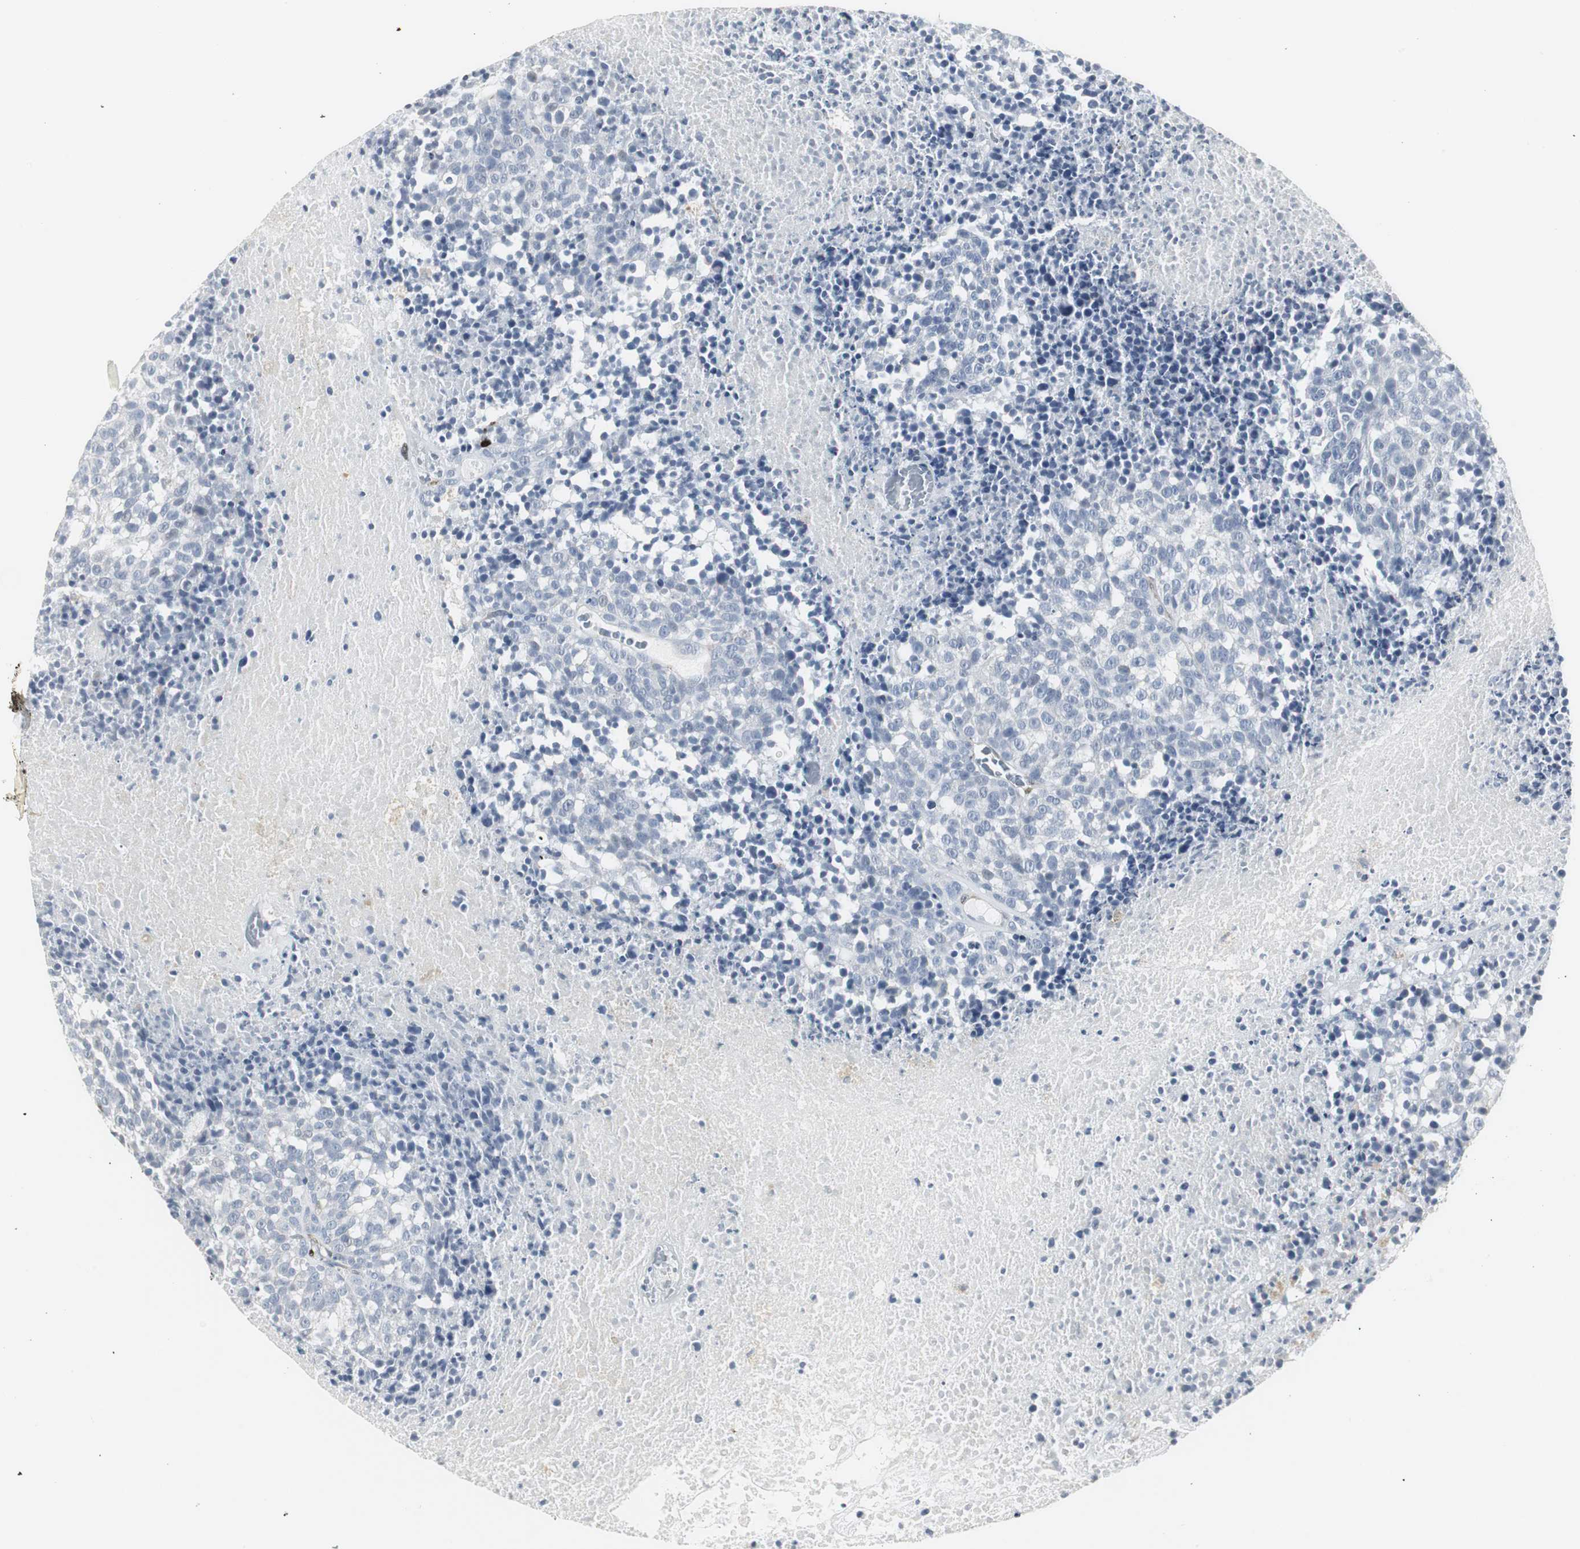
{"staining": {"intensity": "negative", "quantity": "none", "location": "none"}, "tissue": "melanoma", "cell_type": "Tumor cells", "image_type": "cancer", "snomed": [{"axis": "morphology", "description": "Malignant melanoma, Metastatic site"}, {"axis": "topography", "description": "Cerebral cortex"}], "caption": "DAB (3,3'-diaminobenzidine) immunohistochemical staining of human melanoma exhibits no significant staining in tumor cells.", "gene": "PPP1R14A", "patient": {"sex": "female", "age": 52}}